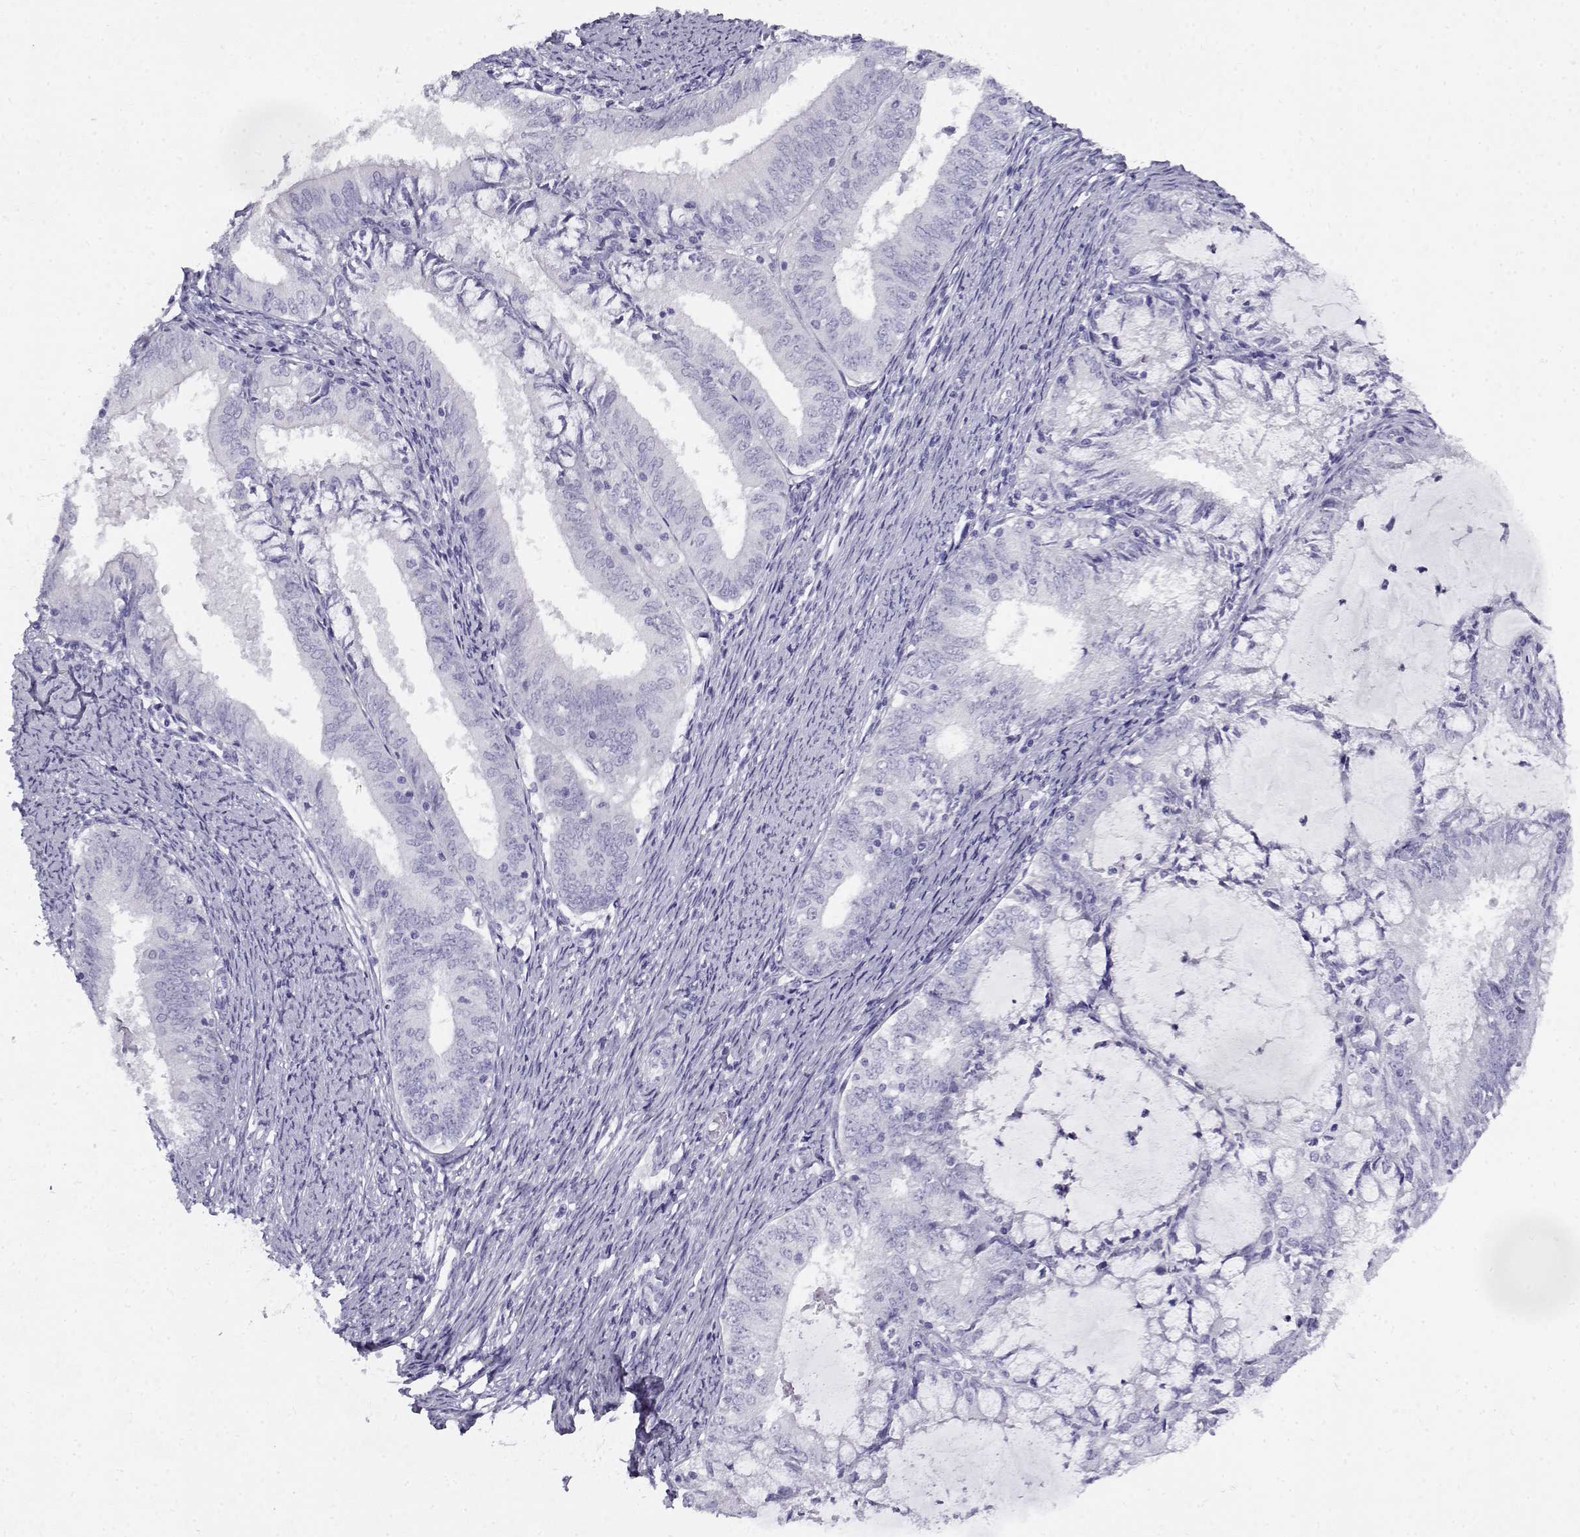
{"staining": {"intensity": "negative", "quantity": "none", "location": "none"}, "tissue": "endometrial cancer", "cell_type": "Tumor cells", "image_type": "cancer", "snomed": [{"axis": "morphology", "description": "Adenocarcinoma, NOS"}, {"axis": "topography", "description": "Endometrium"}], "caption": "A high-resolution micrograph shows IHC staining of endometrial cancer, which demonstrates no significant expression in tumor cells. The staining is performed using DAB brown chromogen with nuclei counter-stained in using hematoxylin.", "gene": "CABS1", "patient": {"sex": "female", "age": 57}}